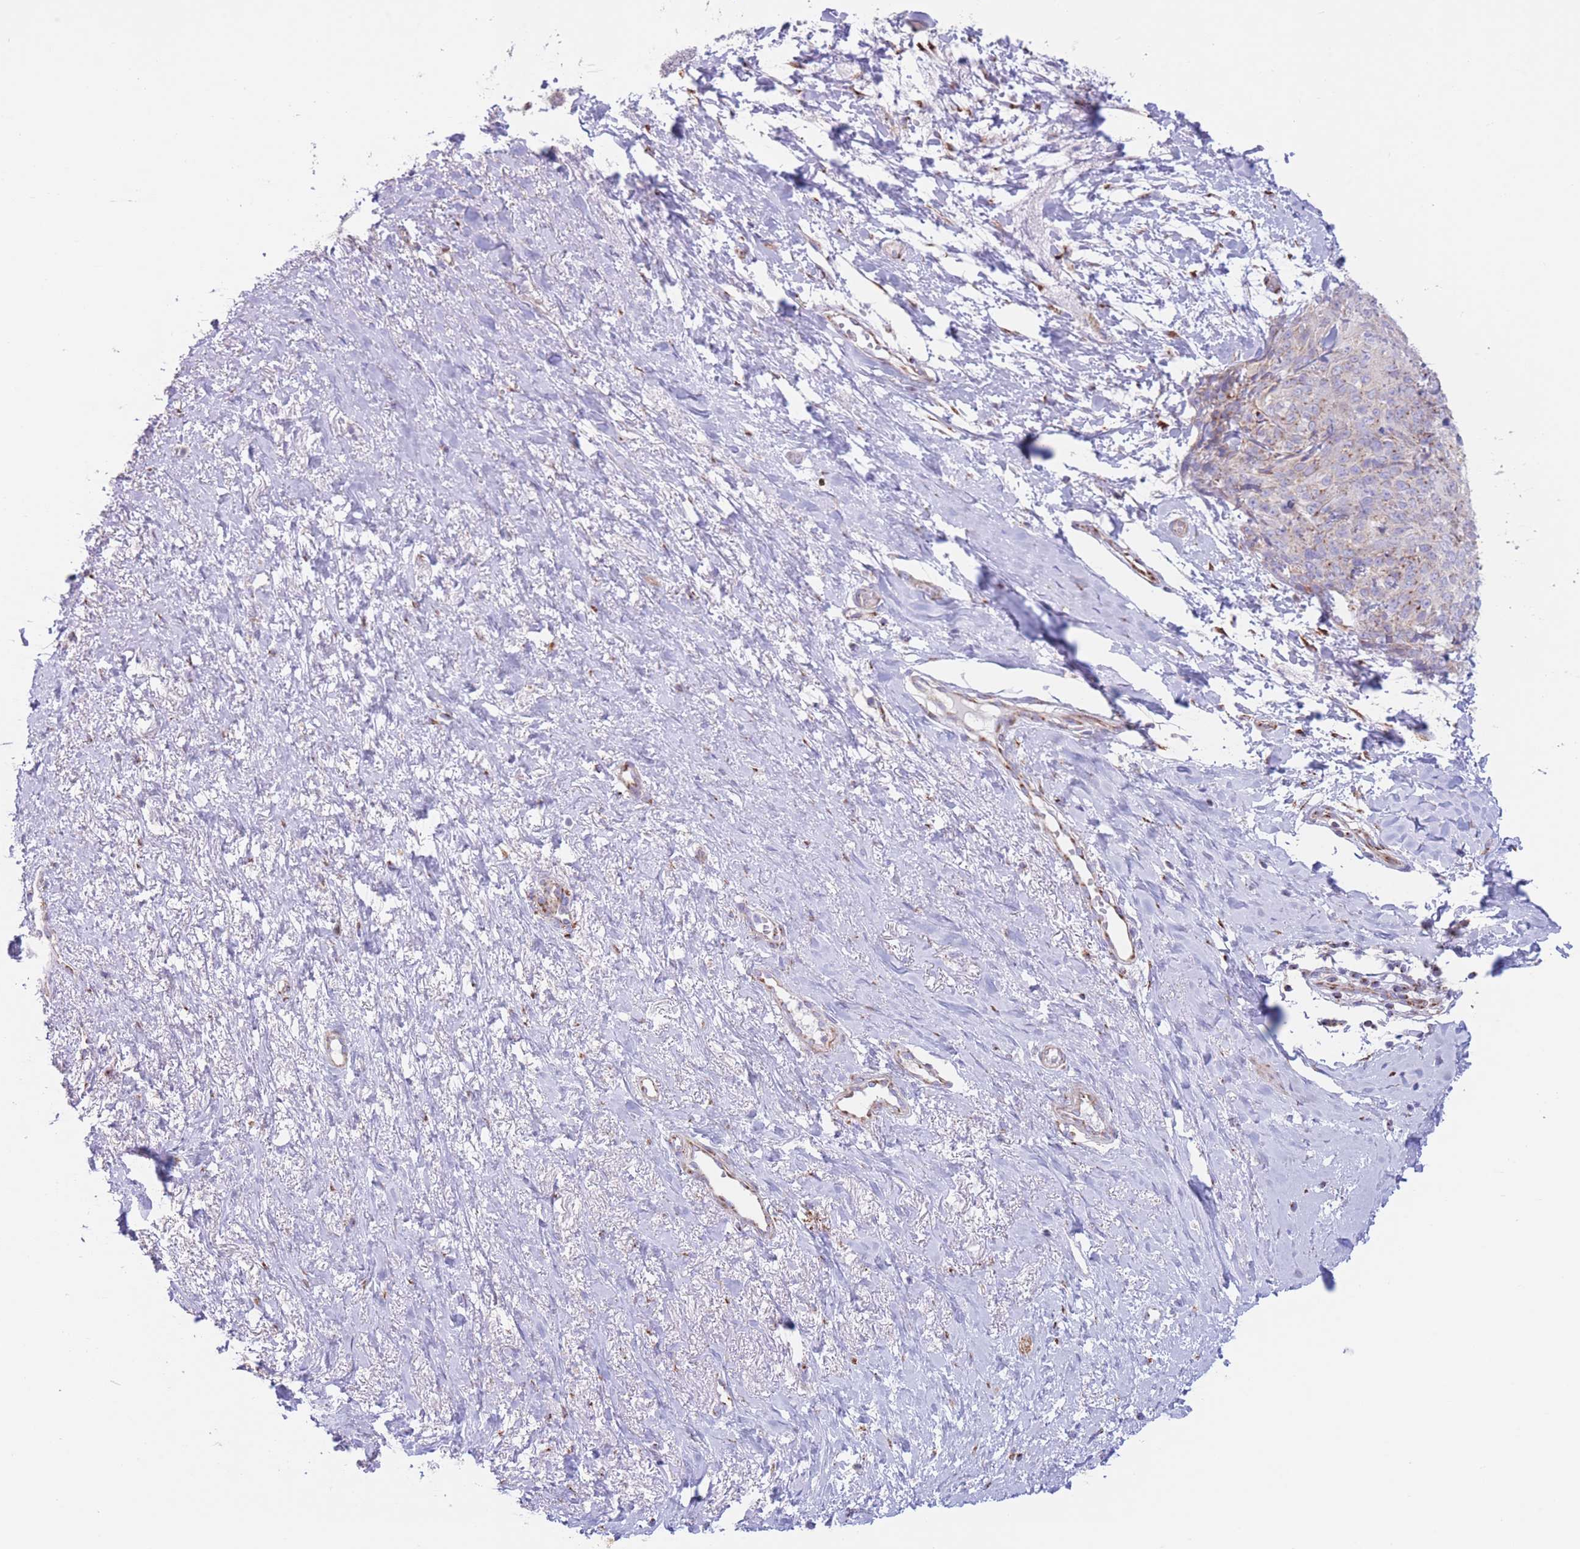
{"staining": {"intensity": "weak", "quantity": "<25%", "location": "cytoplasmic/membranous"}, "tissue": "skin cancer", "cell_type": "Tumor cells", "image_type": "cancer", "snomed": [{"axis": "morphology", "description": "Squamous cell carcinoma, NOS"}, {"axis": "topography", "description": "Skin"}, {"axis": "topography", "description": "Vulva"}], "caption": "Immunohistochemical staining of skin cancer exhibits no significant staining in tumor cells.", "gene": "MPND", "patient": {"sex": "female", "age": 85}}